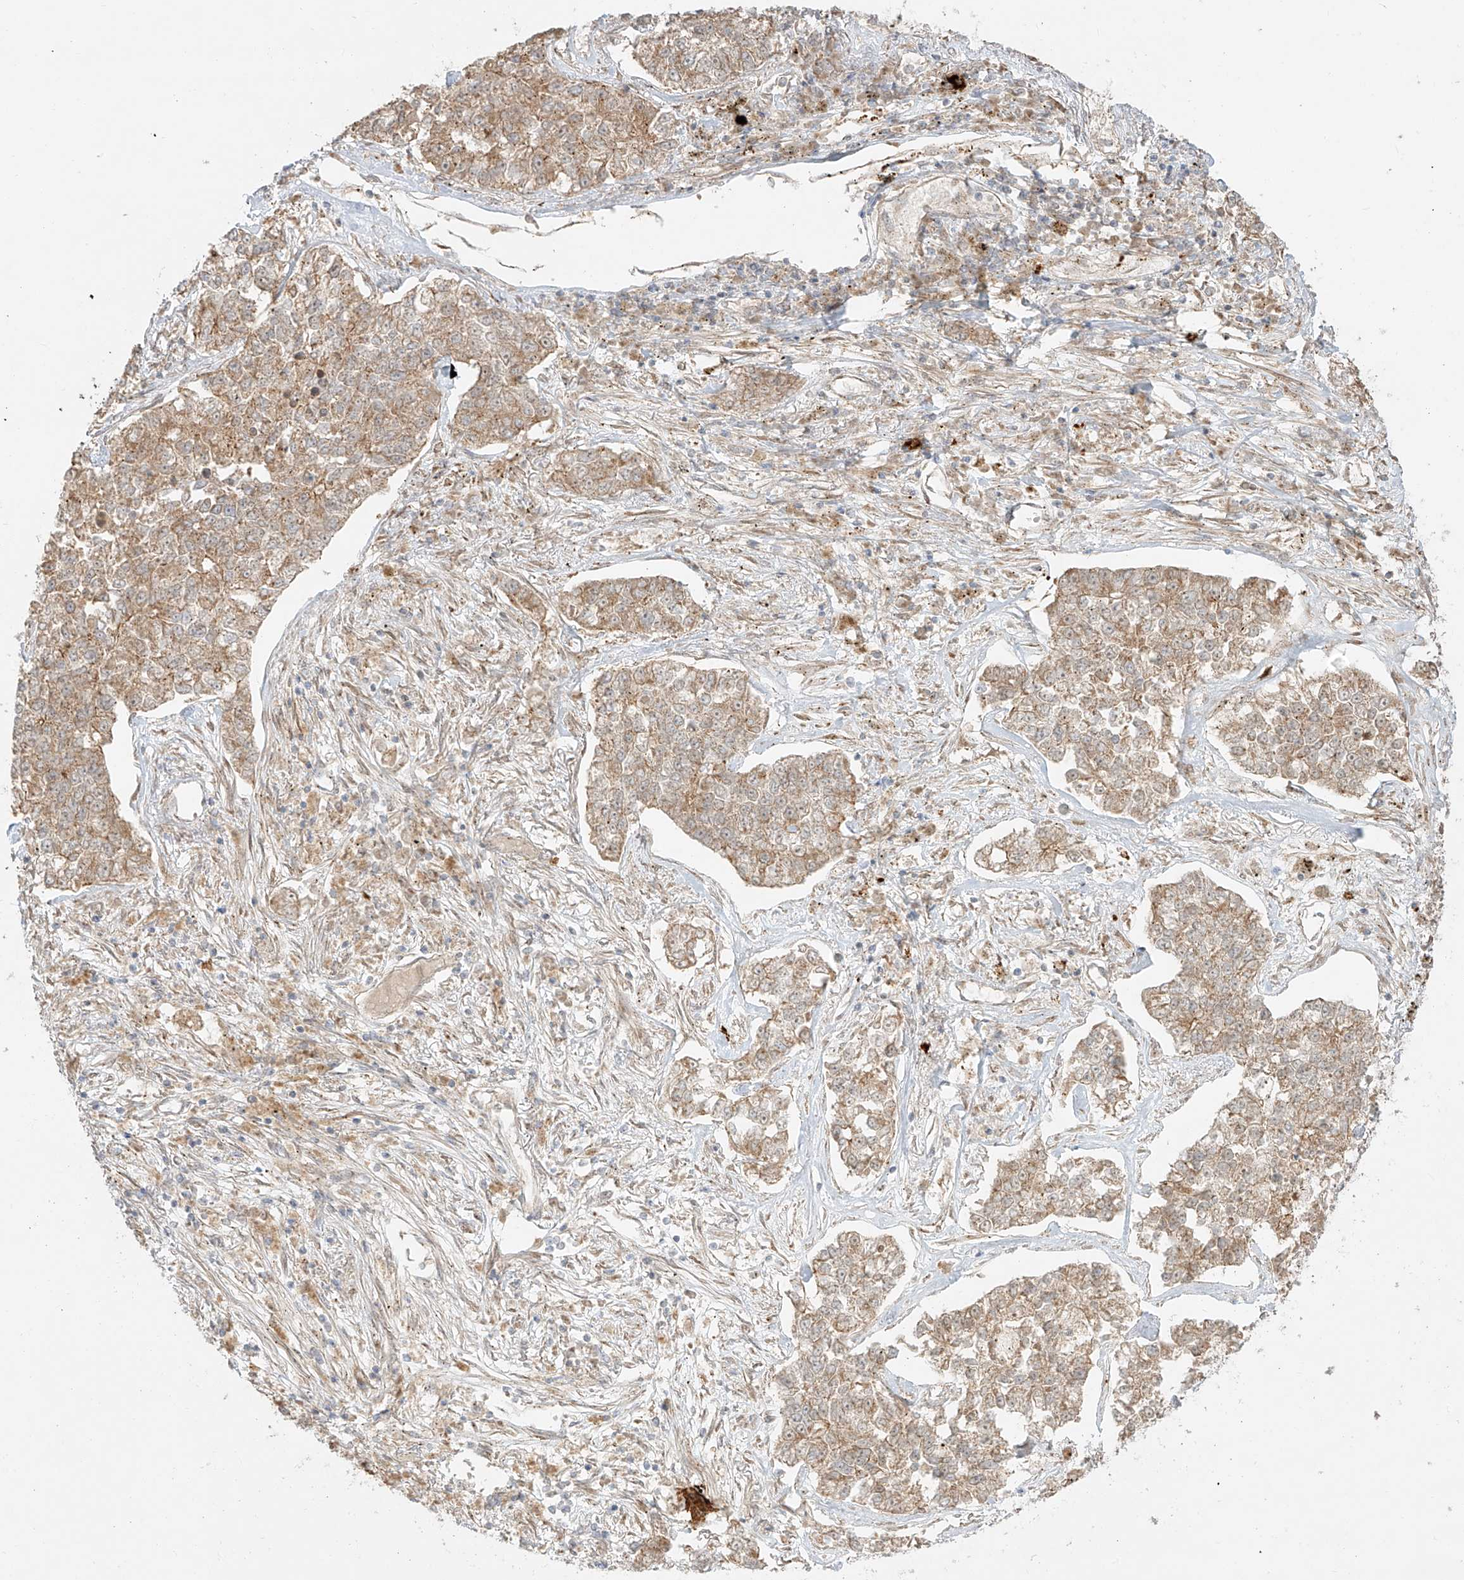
{"staining": {"intensity": "moderate", "quantity": ">75%", "location": "cytoplasmic/membranous"}, "tissue": "lung cancer", "cell_type": "Tumor cells", "image_type": "cancer", "snomed": [{"axis": "morphology", "description": "Adenocarcinoma, NOS"}, {"axis": "topography", "description": "Lung"}], "caption": "A photomicrograph of adenocarcinoma (lung) stained for a protein shows moderate cytoplasmic/membranous brown staining in tumor cells.", "gene": "ZNF287", "patient": {"sex": "male", "age": 49}}